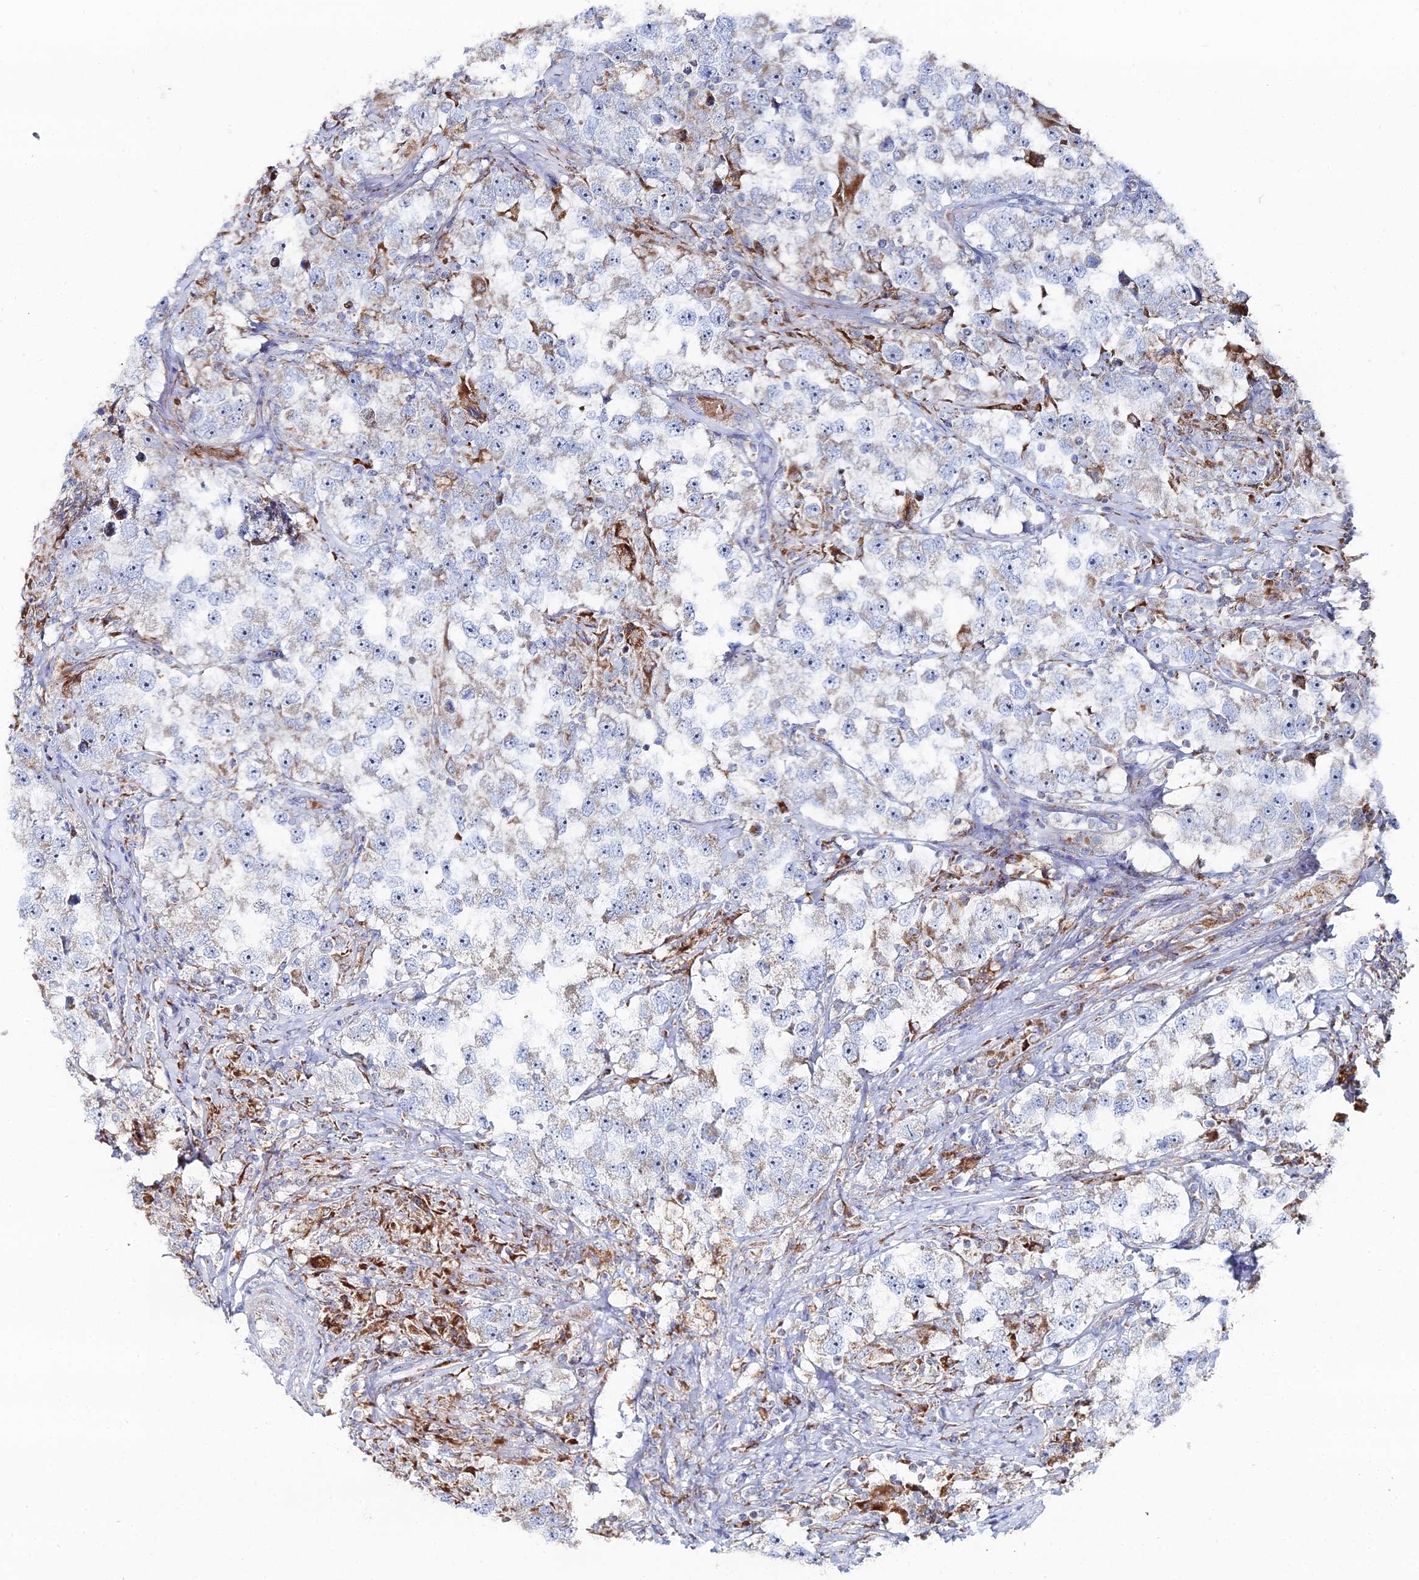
{"staining": {"intensity": "negative", "quantity": "none", "location": "none"}, "tissue": "testis cancer", "cell_type": "Tumor cells", "image_type": "cancer", "snomed": [{"axis": "morphology", "description": "Seminoma, NOS"}, {"axis": "topography", "description": "Testis"}], "caption": "Human testis cancer stained for a protein using immunohistochemistry (IHC) displays no positivity in tumor cells.", "gene": "MPC1", "patient": {"sex": "male", "age": 46}}